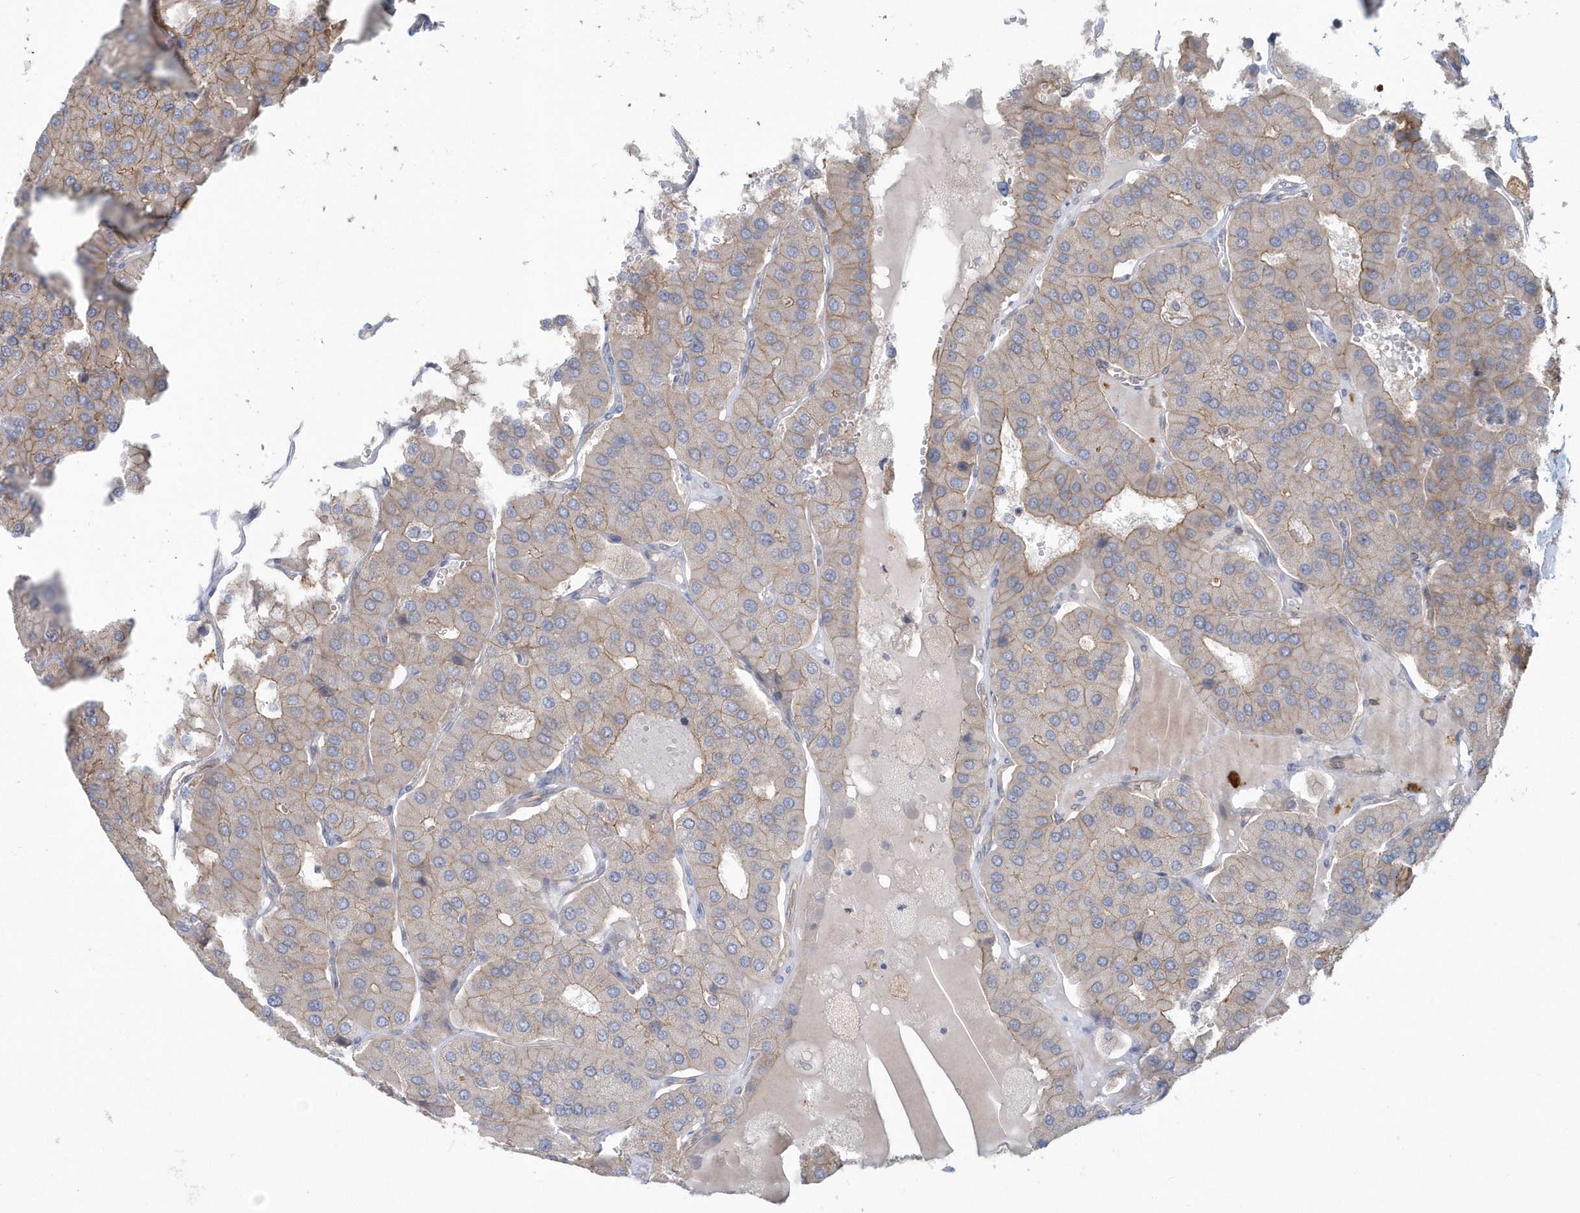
{"staining": {"intensity": "moderate", "quantity": "25%-75%", "location": "cytoplasmic/membranous"}, "tissue": "parathyroid gland", "cell_type": "Glandular cells", "image_type": "normal", "snomed": [{"axis": "morphology", "description": "Normal tissue, NOS"}, {"axis": "morphology", "description": "Adenoma, NOS"}, {"axis": "topography", "description": "Parathyroid gland"}], "caption": "A medium amount of moderate cytoplasmic/membranous positivity is seen in approximately 25%-75% of glandular cells in normal parathyroid gland. The protein of interest is shown in brown color, while the nuclei are stained blue.", "gene": "RAI14", "patient": {"sex": "female", "age": 86}}